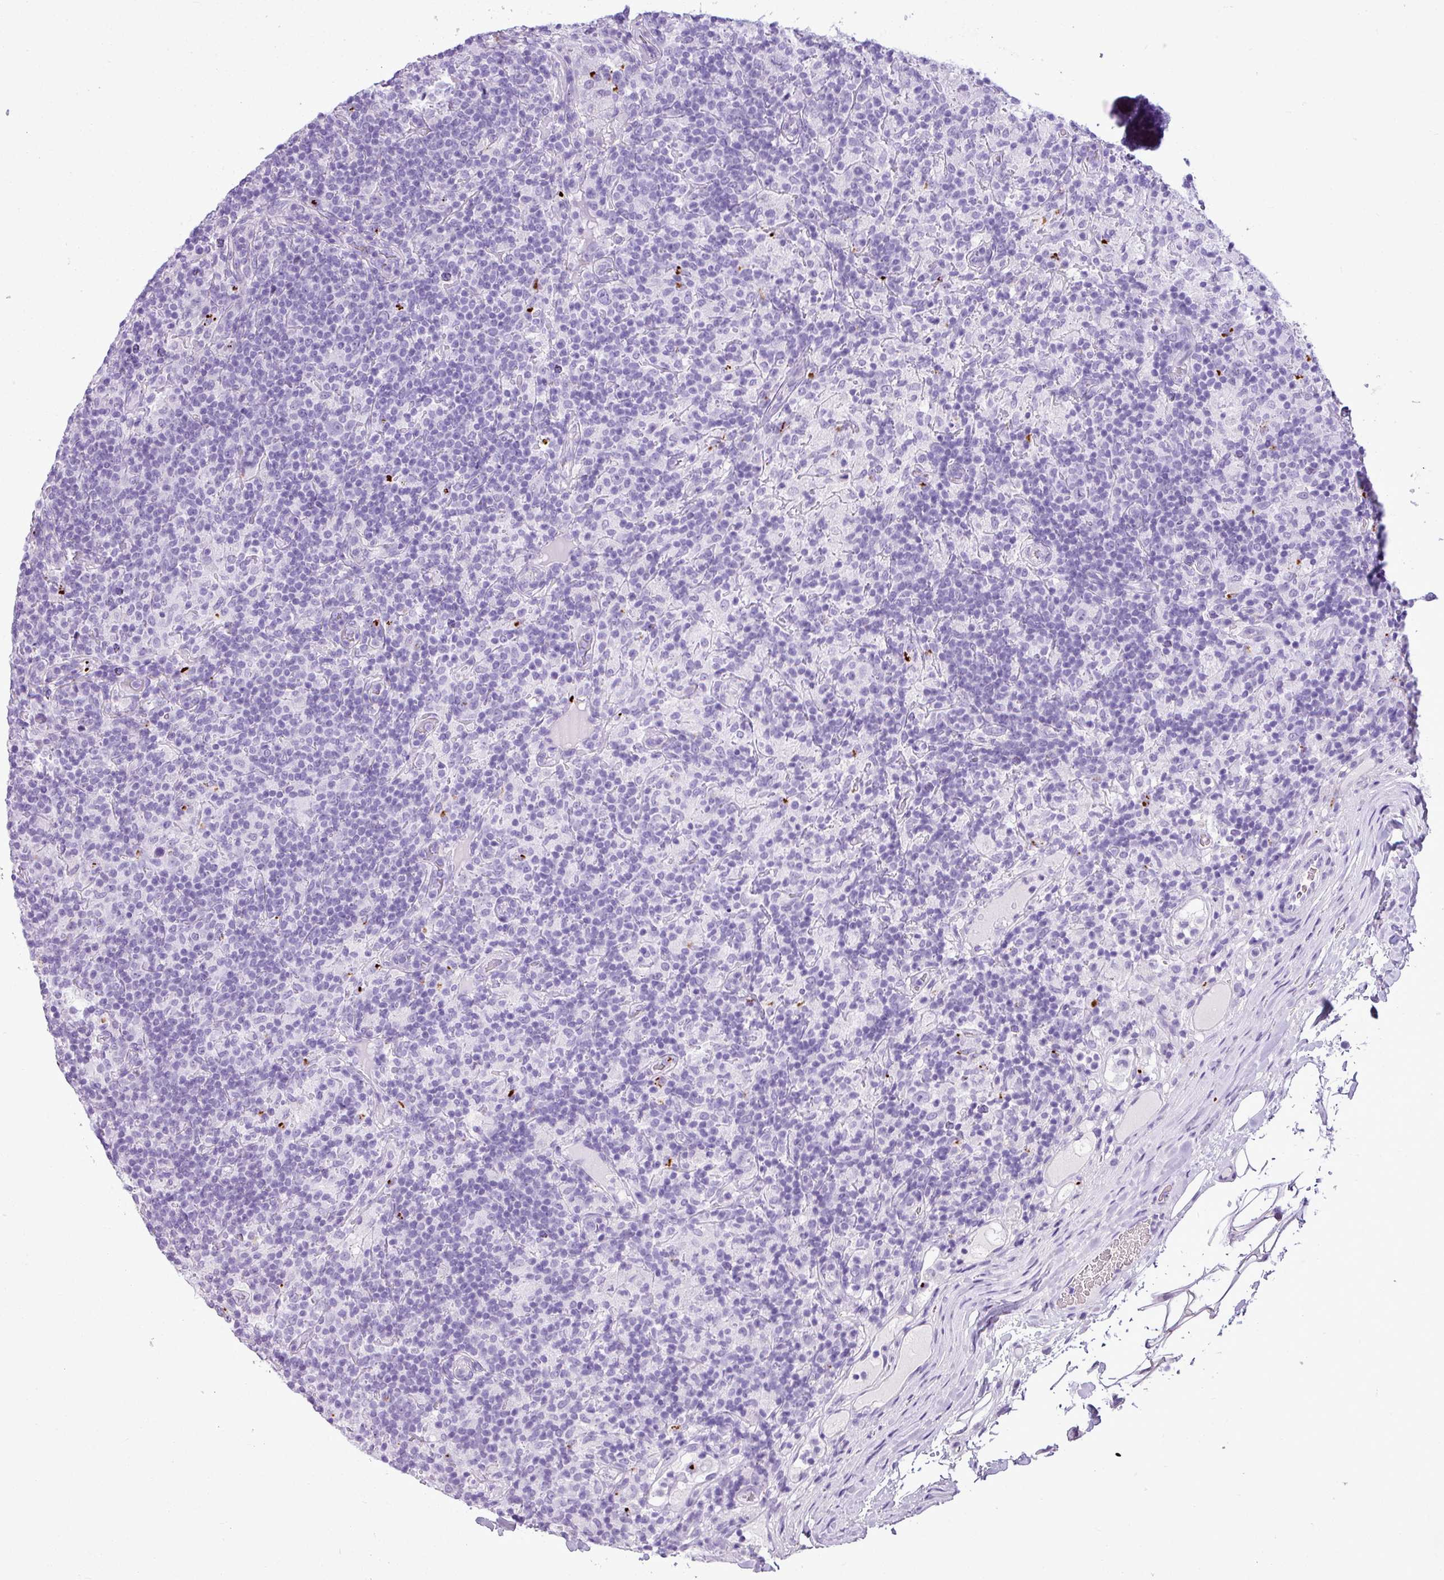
{"staining": {"intensity": "negative", "quantity": "none", "location": "none"}, "tissue": "lymphoma", "cell_type": "Tumor cells", "image_type": "cancer", "snomed": [{"axis": "morphology", "description": "Hodgkin's disease, NOS"}, {"axis": "topography", "description": "Lymph node"}], "caption": "Tumor cells are negative for brown protein staining in lymphoma.", "gene": "IL17A", "patient": {"sex": "male", "age": 70}}